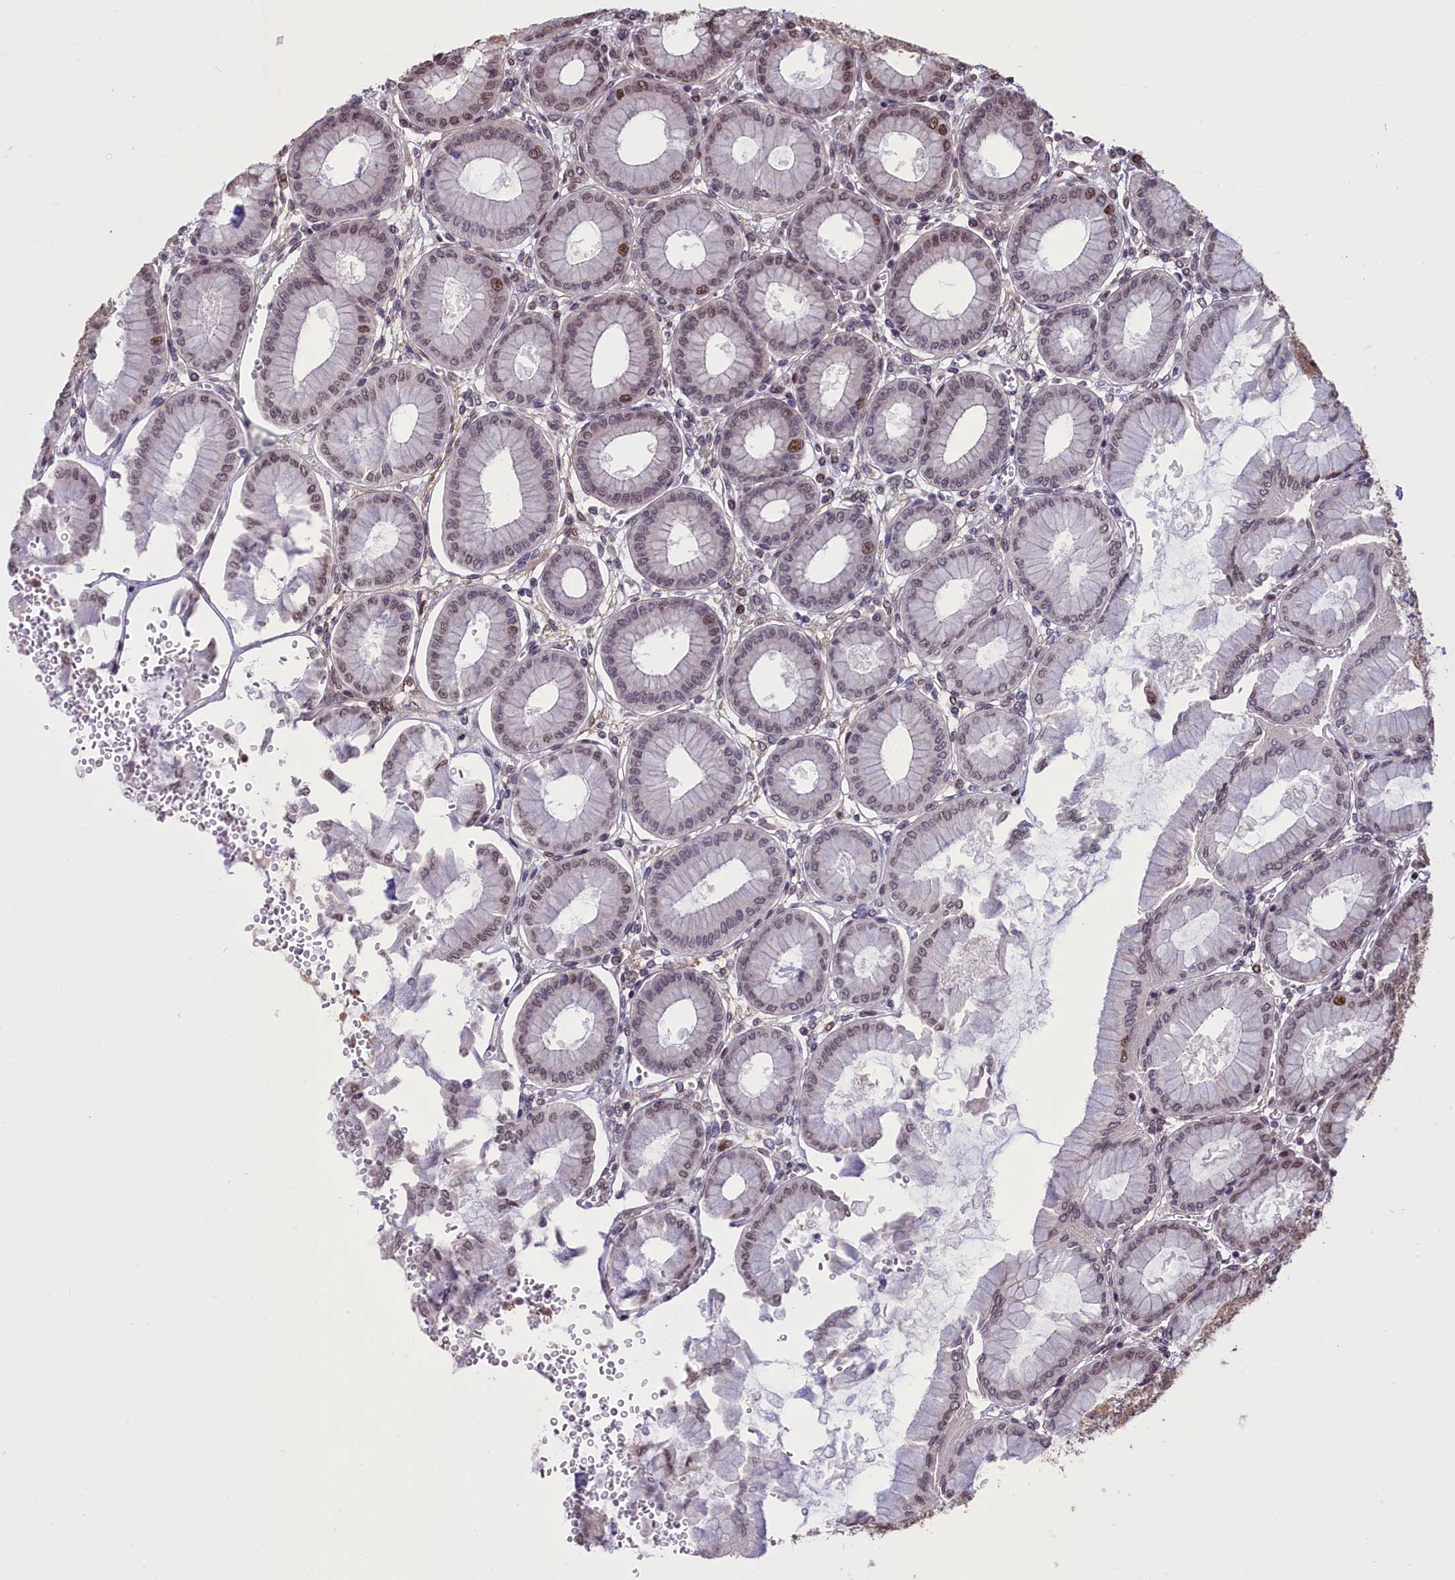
{"staining": {"intensity": "moderate", "quantity": "25%-75%", "location": "cytoplasmic/membranous,nuclear"}, "tissue": "stomach", "cell_type": "Glandular cells", "image_type": "normal", "snomed": [{"axis": "morphology", "description": "Normal tissue, NOS"}, {"axis": "topography", "description": "Stomach, upper"}], "caption": "This is a histology image of immunohistochemistry staining of benign stomach, which shows moderate positivity in the cytoplasmic/membranous,nuclear of glandular cells.", "gene": "RELB", "patient": {"sex": "female", "age": 56}}